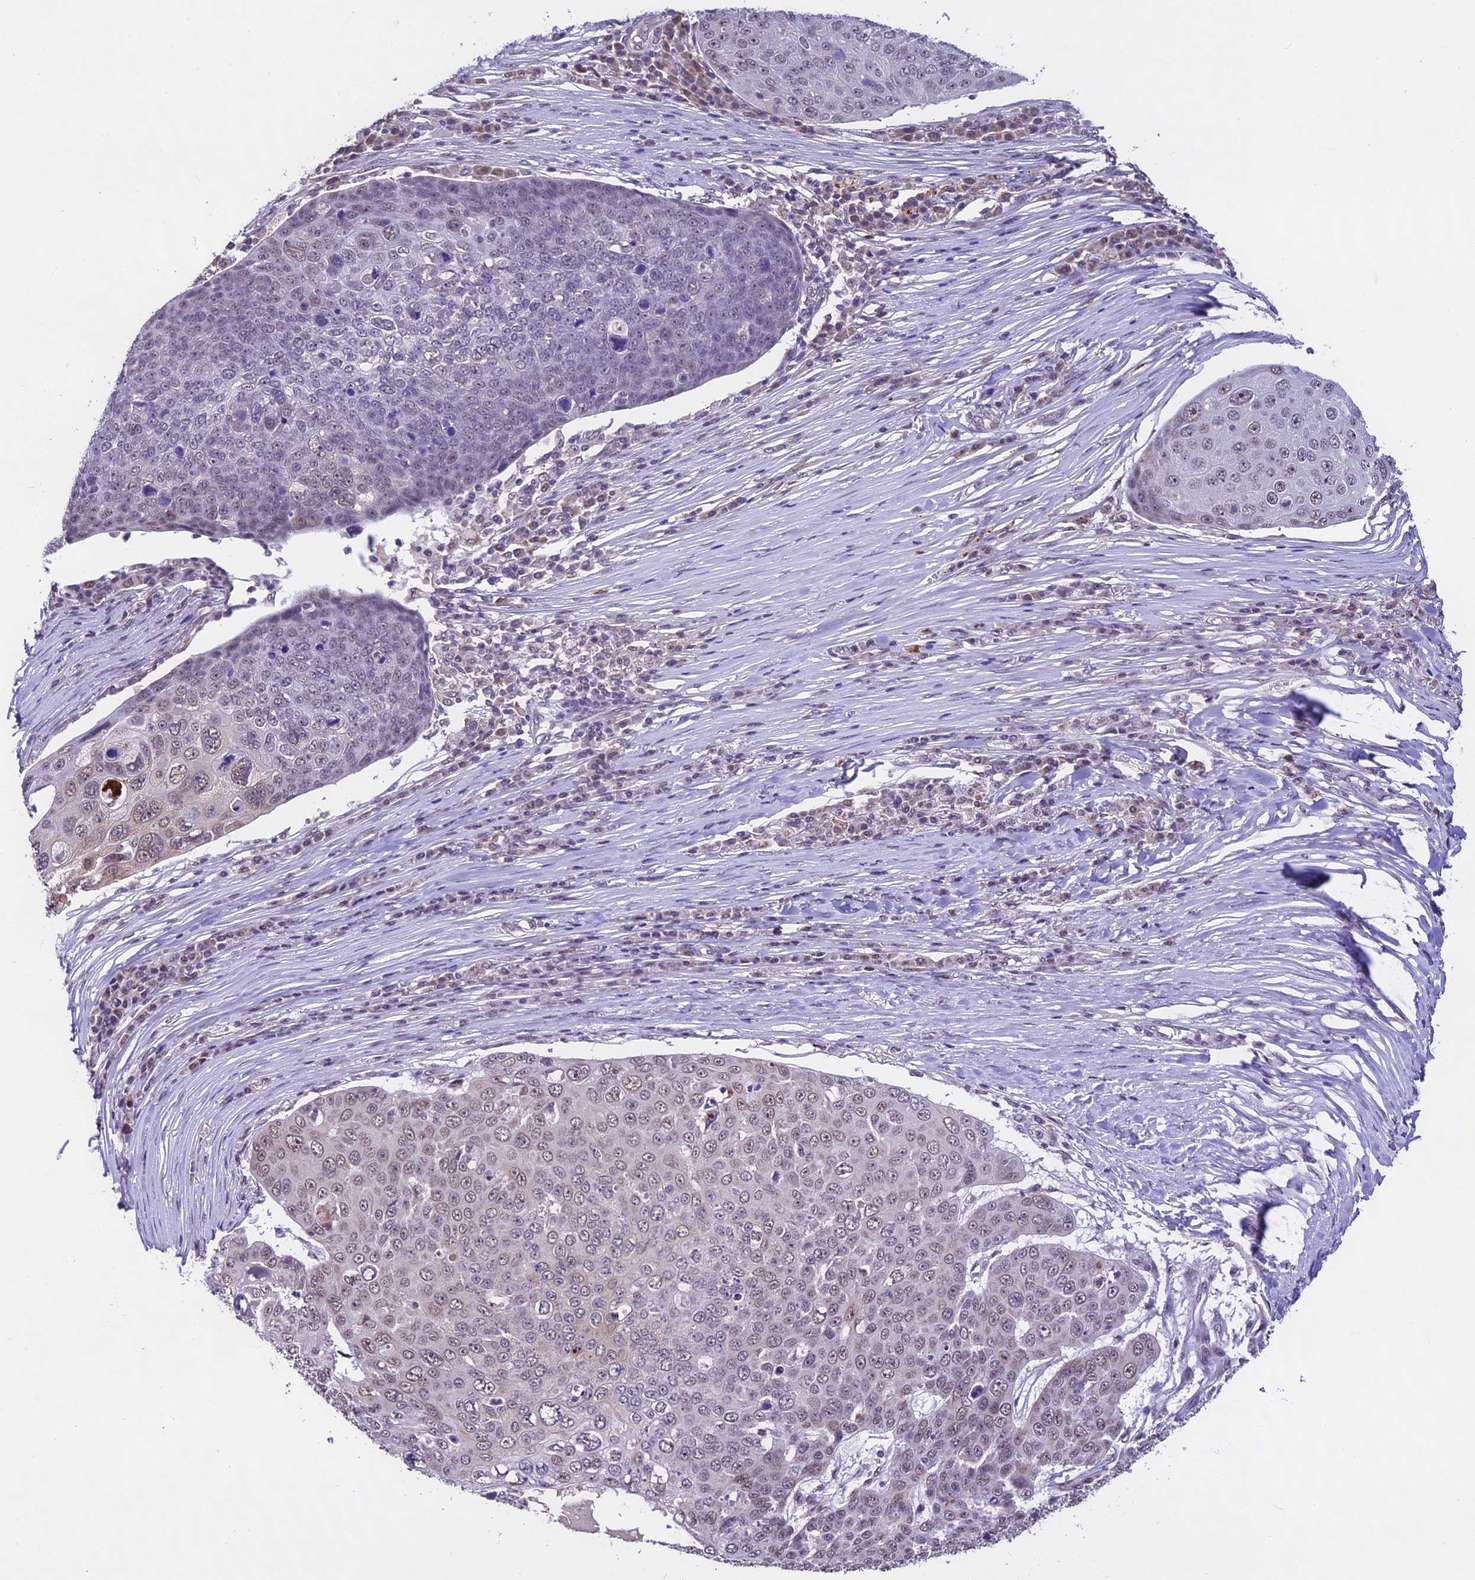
{"staining": {"intensity": "weak", "quantity": "25%-75%", "location": "nuclear"}, "tissue": "skin cancer", "cell_type": "Tumor cells", "image_type": "cancer", "snomed": [{"axis": "morphology", "description": "Squamous cell carcinoma, NOS"}, {"axis": "topography", "description": "Skin"}], "caption": "Tumor cells exhibit low levels of weak nuclear staining in about 25%-75% of cells in human skin squamous cell carcinoma. (IHC, brightfield microscopy, high magnification).", "gene": "CARS2", "patient": {"sex": "male", "age": 71}}